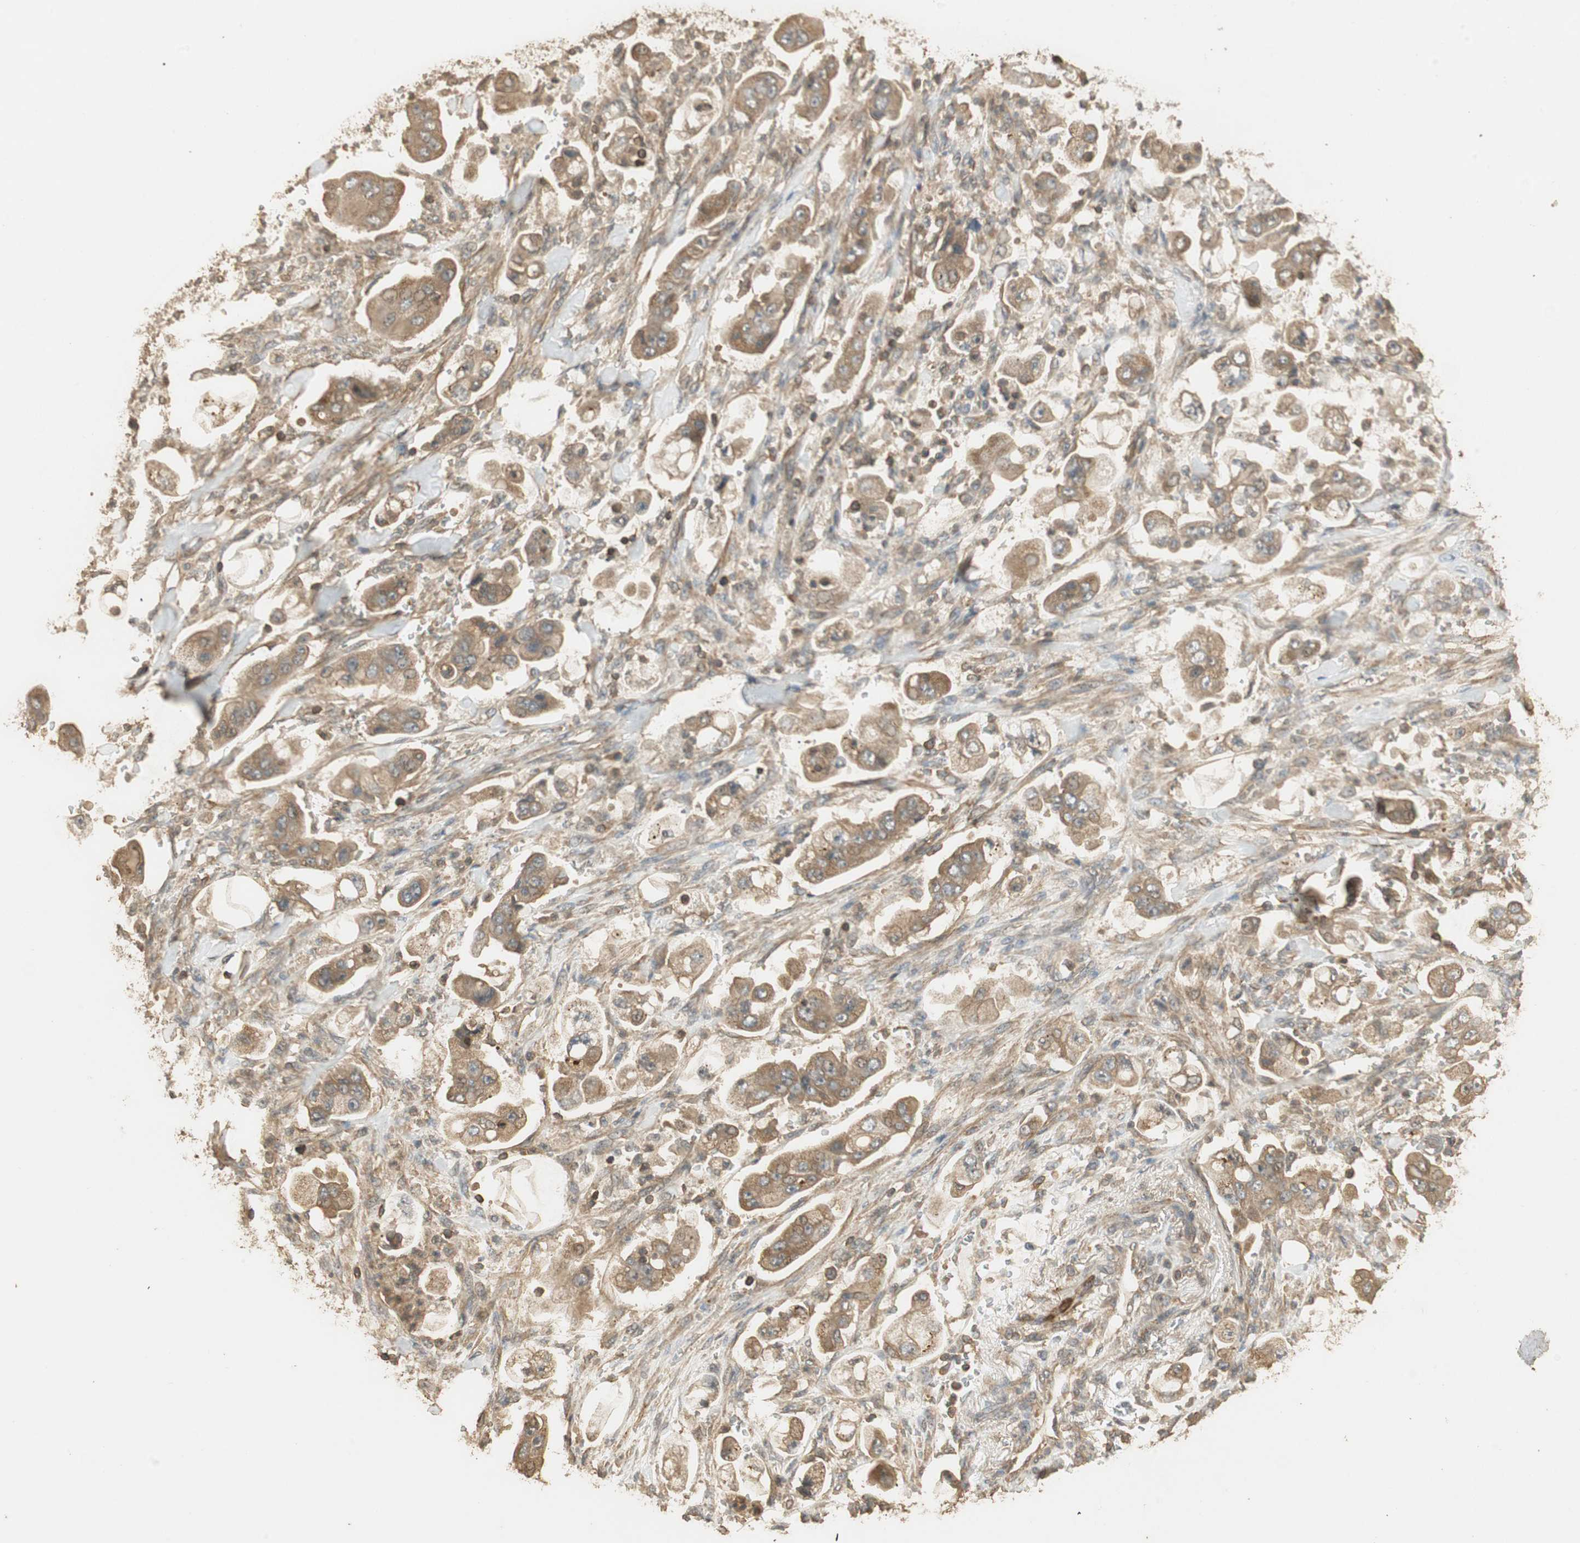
{"staining": {"intensity": "moderate", "quantity": "25%-75%", "location": "cytoplasmic/membranous"}, "tissue": "stomach cancer", "cell_type": "Tumor cells", "image_type": "cancer", "snomed": [{"axis": "morphology", "description": "Adenocarcinoma, NOS"}, {"axis": "topography", "description": "Stomach"}], "caption": "Human stomach adenocarcinoma stained with a protein marker displays moderate staining in tumor cells.", "gene": "USP2", "patient": {"sex": "male", "age": 62}}